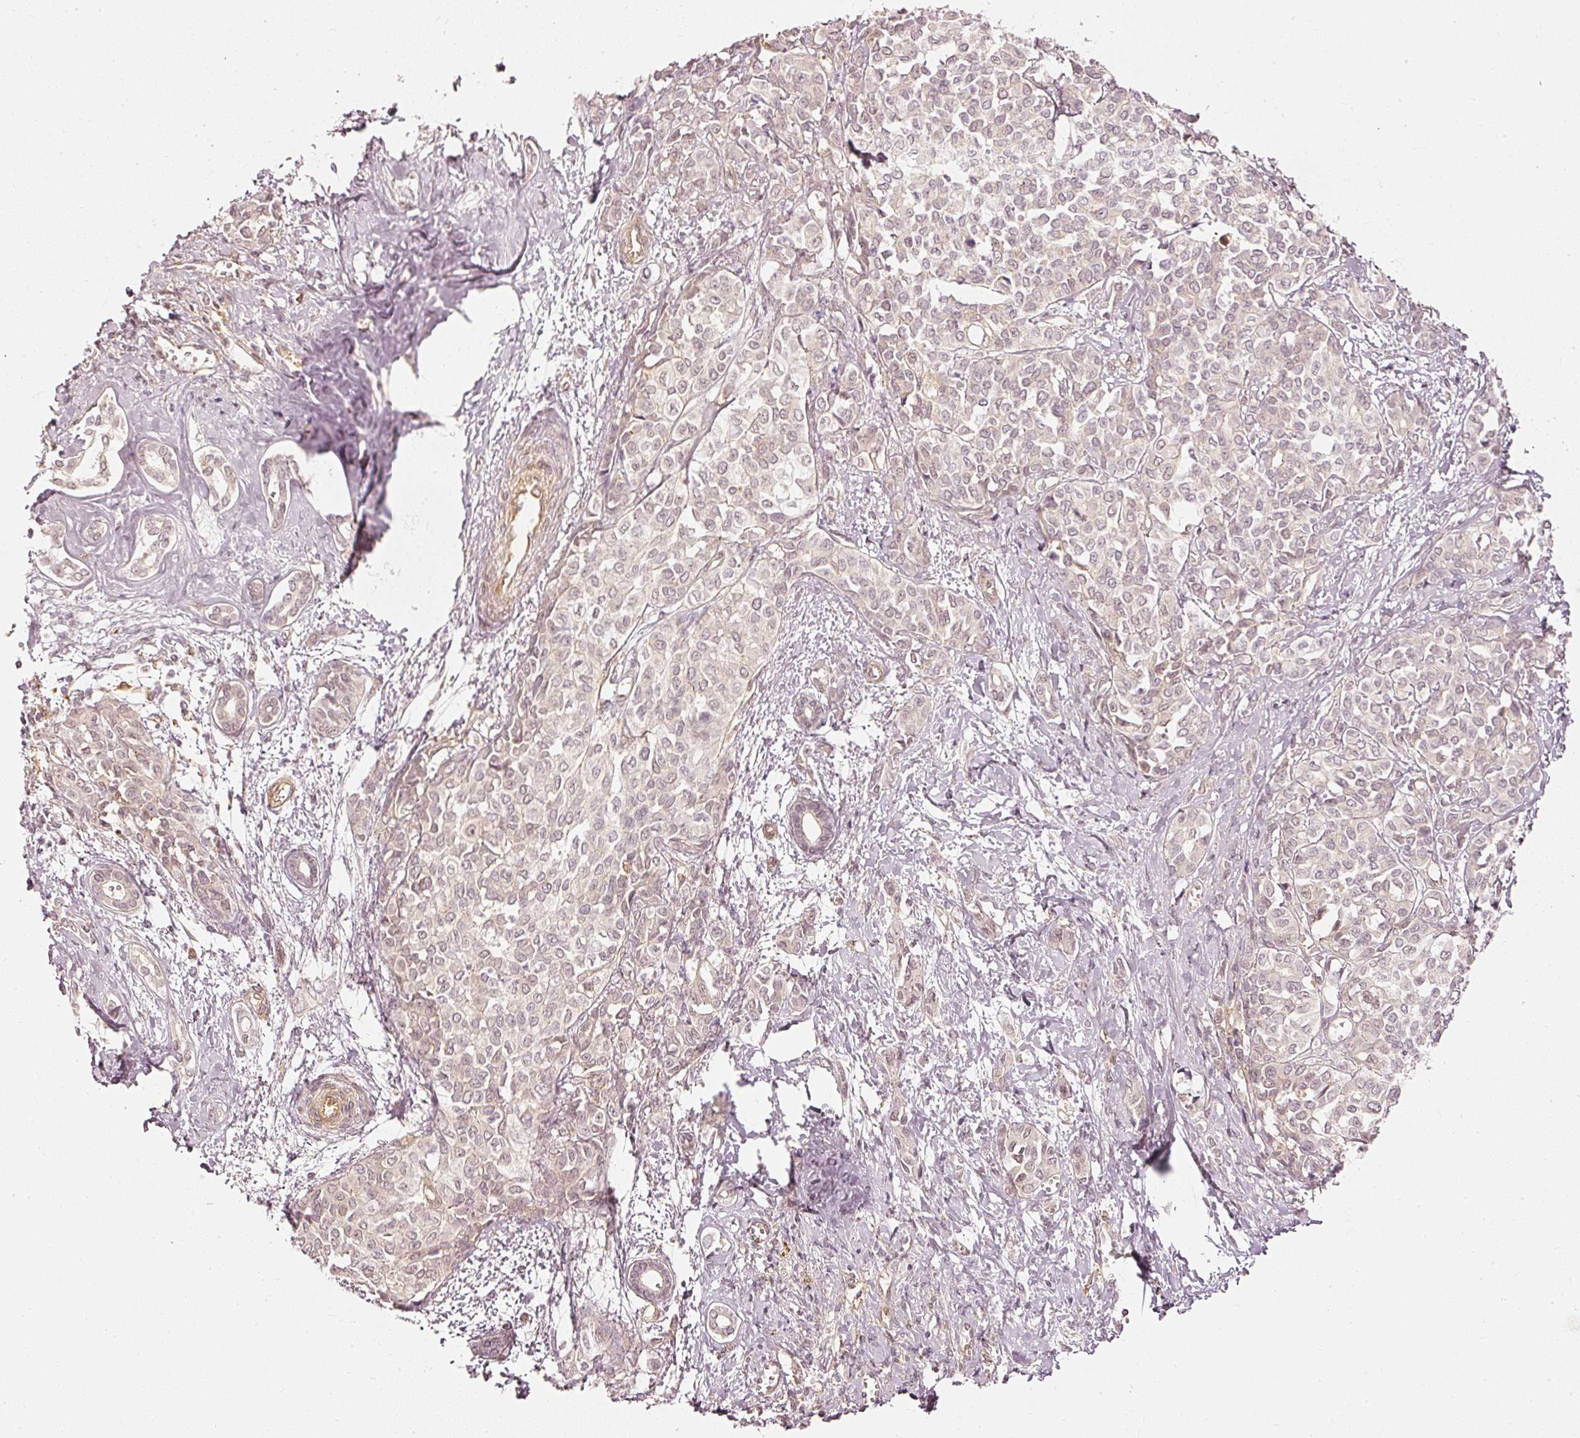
{"staining": {"intensity": "negative", "quantity": "none", "location": "none"}, "tissue": "liver cancer", "cell_type": "Tumor cells", "image_type": "cancer", "snomed": [{"axis": "morphology", "description": "Cholangiocarcinoma"}, {"axis": "topography", "description": "Liver"}], "caption": "Tumor cells are negative for brown protein staining in liver cancer (cholangiocarcinoma).", "gene": "DRD2", "patient": {"sex": "female", "age": 77}}